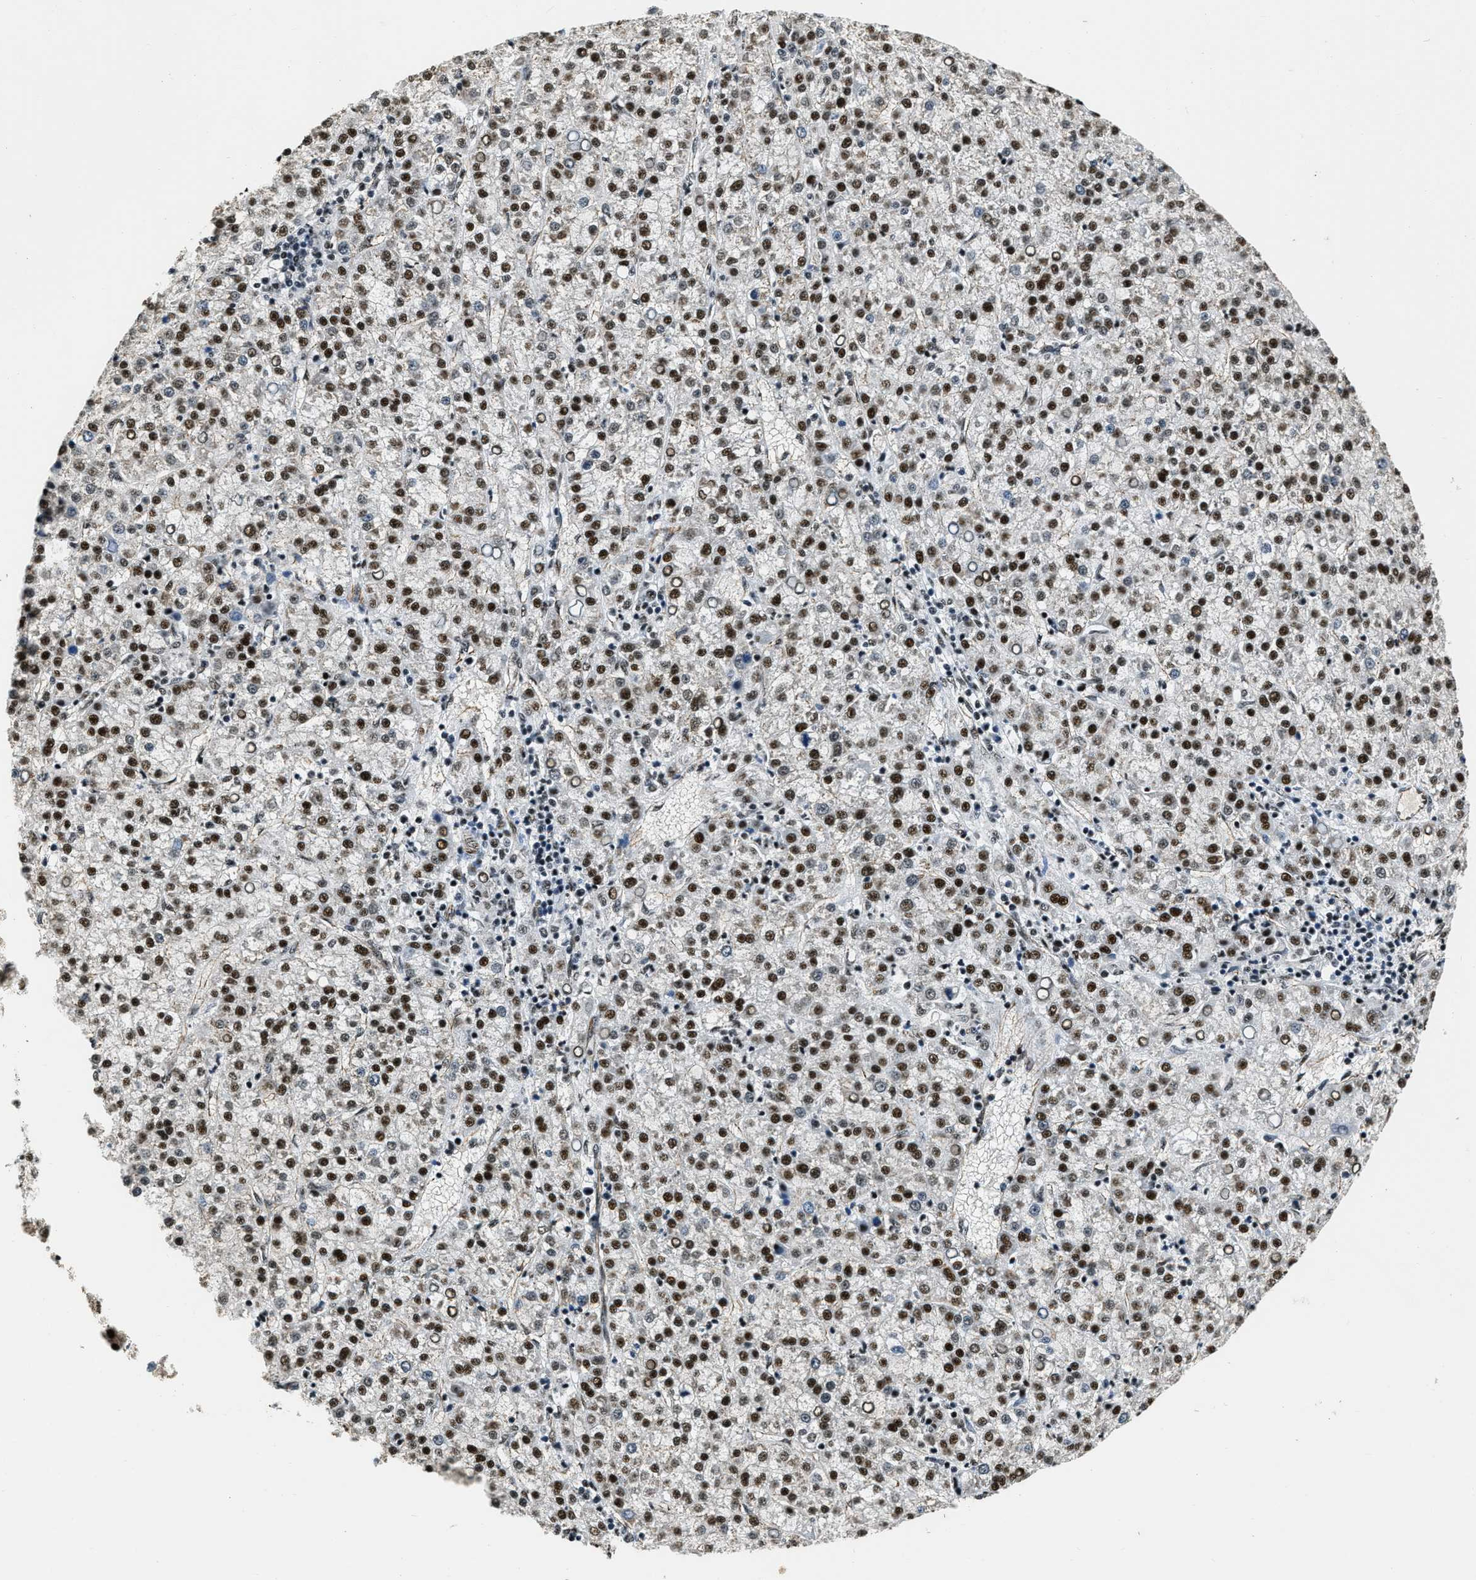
{"staining": {"intensity": "strong", "quantity": ">75%", "location": "nuclear"}, "tissue": "liver cancer", "cell_type": "Tumor cells", "image_type": "cancer", "snomed": [{"axis": "morphology", "description": "Carcinoma, Hepatocellular, NOS"}, {"axis": "topography", "description": "Liver"}], "caption": "Immunohistochemical staining of liver cancer demonstrates strong nuclear protein staining in approximately >75% of tumor cells.", "gene": "CCNE1", "patient": {"sex": "female", "age": 58}}